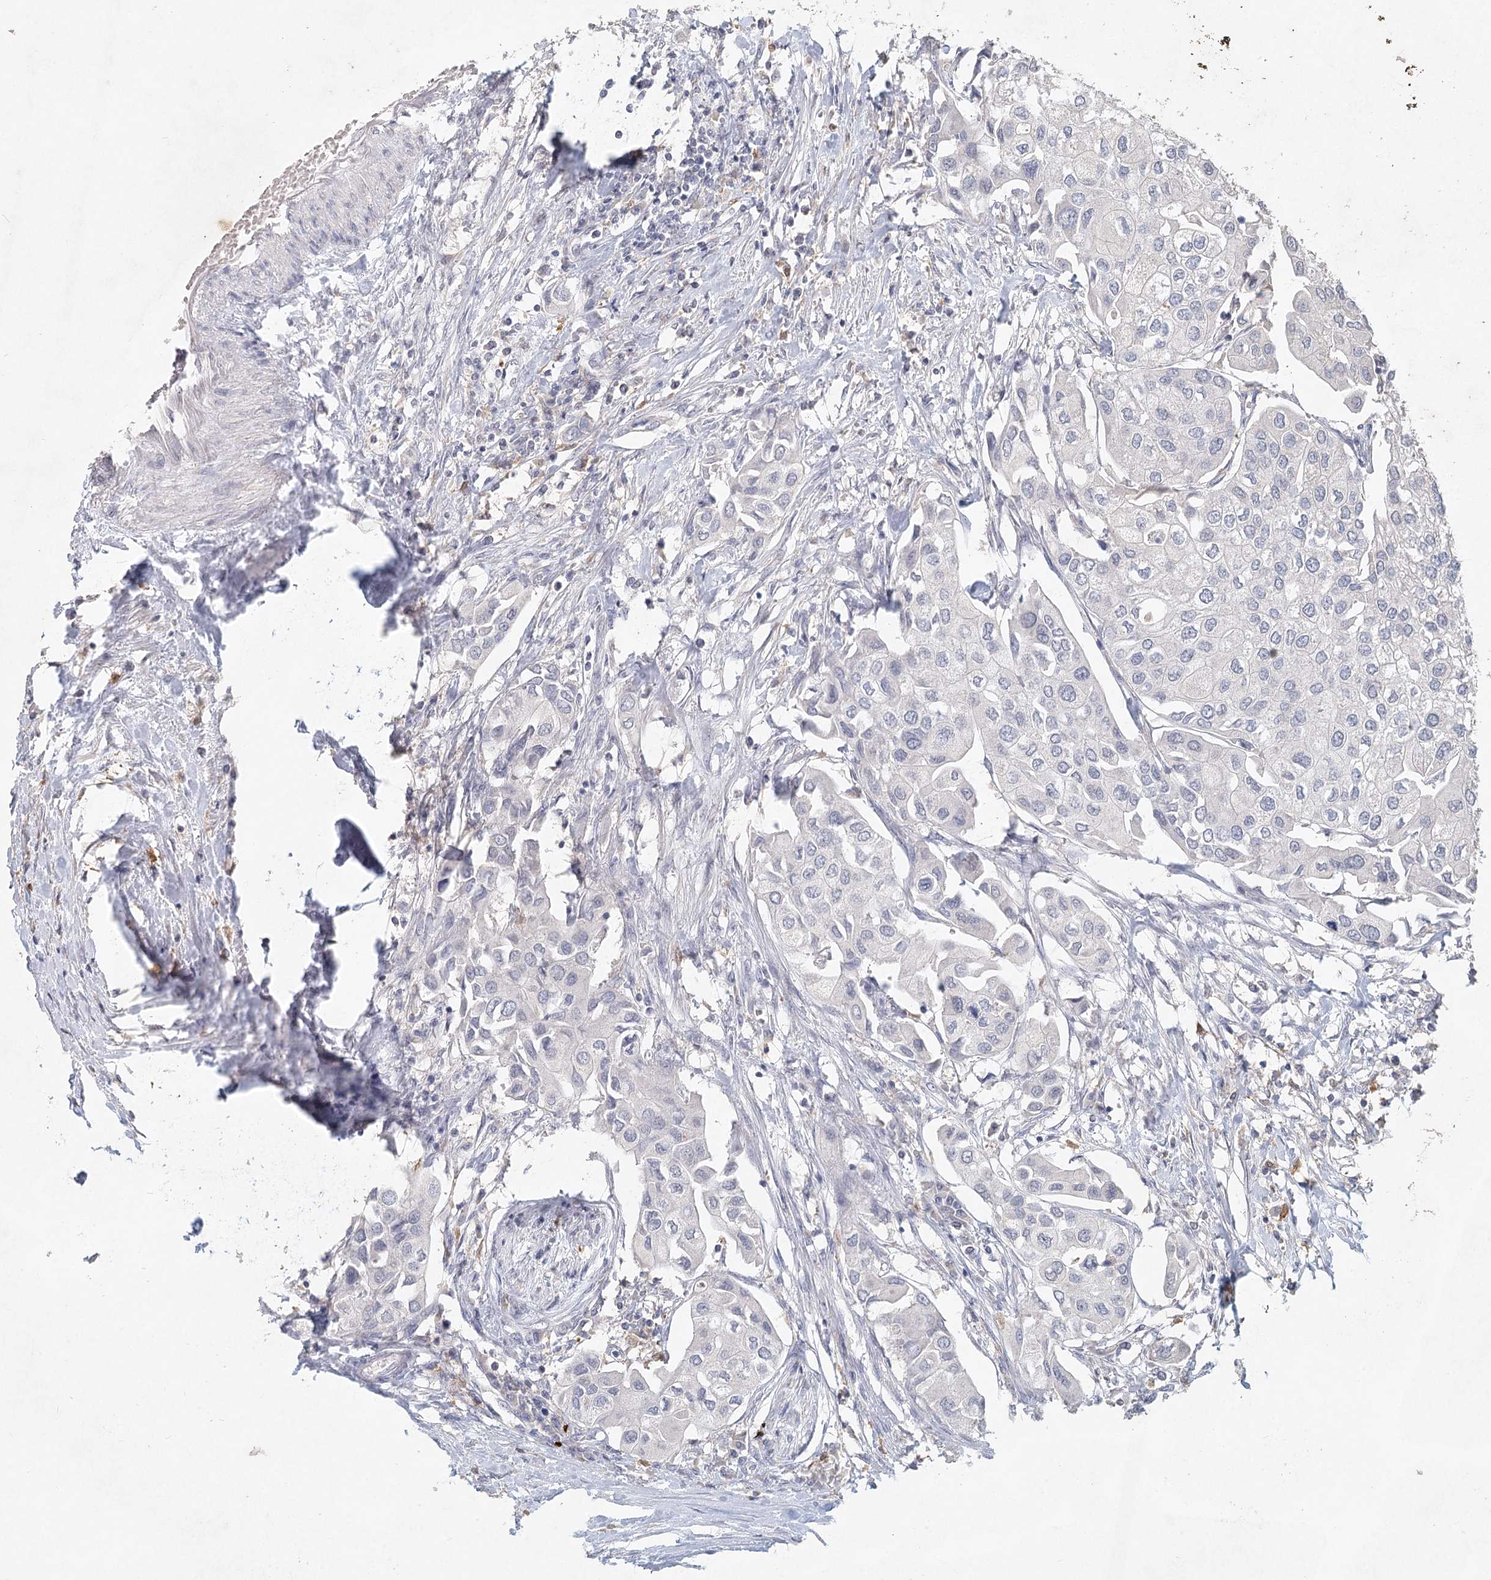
{"staining": {"intensity": "negative", "quantity": "none", "location": "none"}, "tissue": "urothelial cancer", "cell_type": "Tumor cells", "image_type": "cancer", "snomed": [{"axis": "morphology", "description": "Urothelial carcinoma, High grade"}, {"axis": "topography", "description": "Urinary bladder"}], "caption": "This is an immunohistochemistry (IHC) image of high-grade urothelial carcinoma. There is no staining in tumor cells.", "gene": "ARSI", "patient": {"sex": "male", "age": 64}}